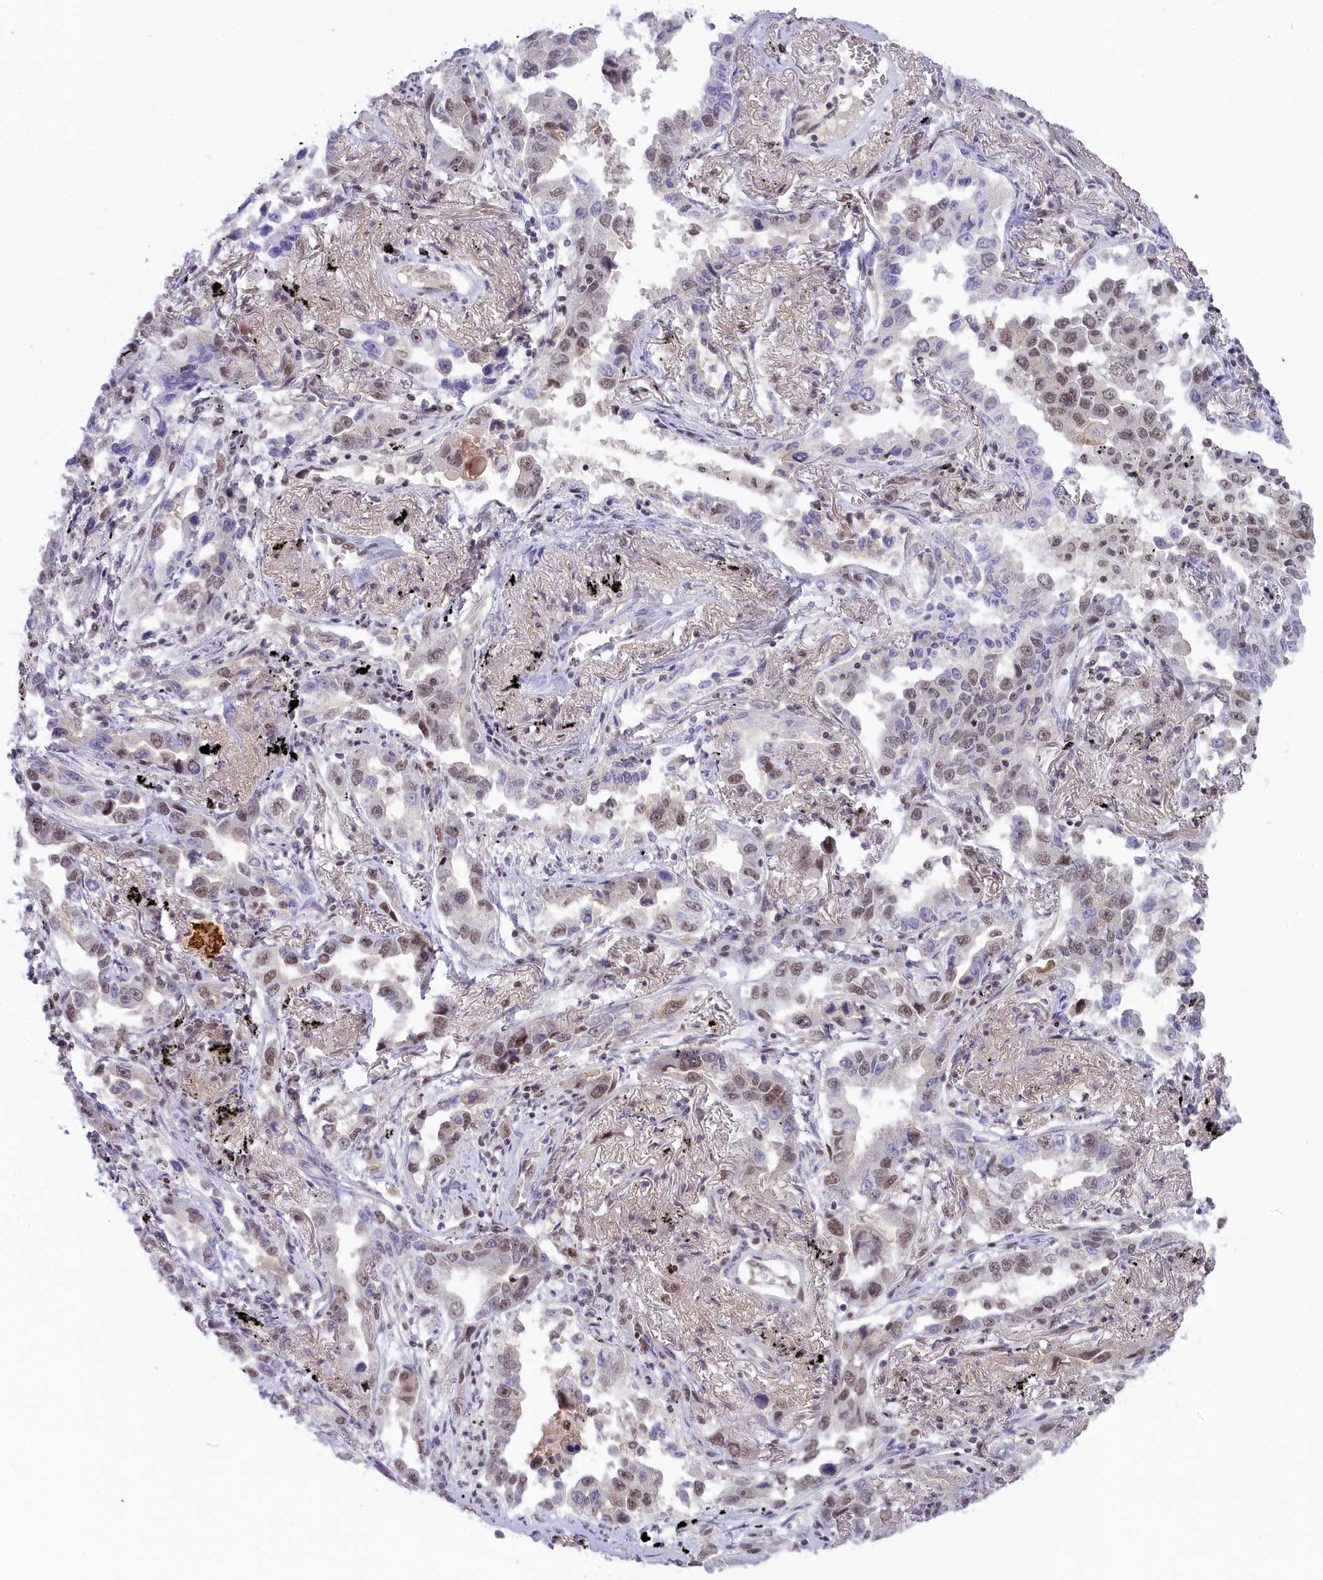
{"staining": {"intensity": "moderate", "quantity": ">75%", "location": "nuclear"}, "tissue": "lung cancer", "cell_type": "Tumor cells", "image_type": "cancer", "snomed": [{"axis": "morphology", "description": "Adenocarcinoma, NOS"}, {"axis": "topography", "description": "Lung"}], "caption": "Lung cancer tissue displays moderate nuclear staining in about >75% of tumor cells, visualized by immunohistochemistry.", "gene": "SEC31B", "patient": {"sex": "male", "age": 67}}